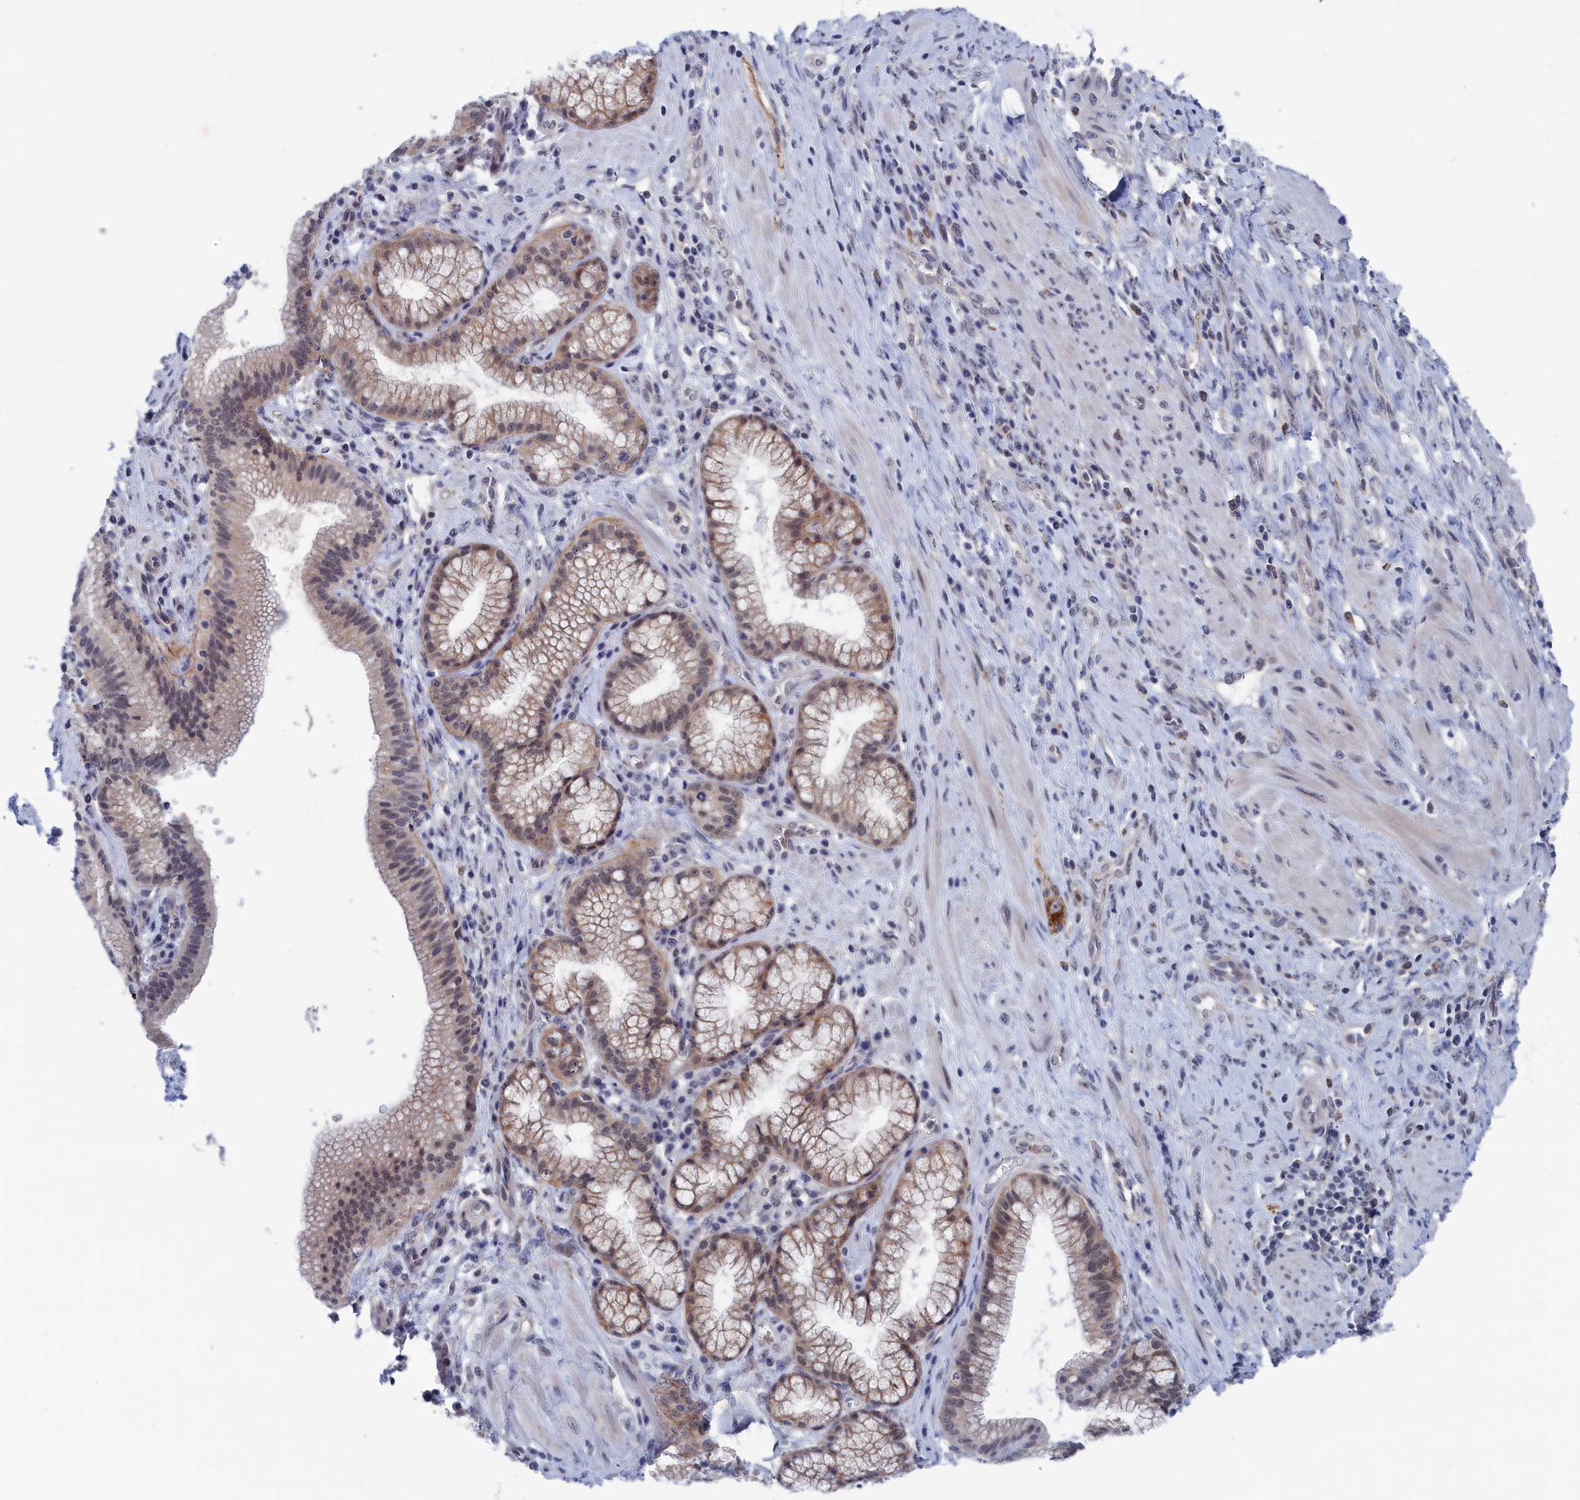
{"staining": {"intensity": "weak", "quantity": "25%-75%", "location": "cytoplasmic/membranous,nuclear"}, "tissue": "pancreatic cancer", "cell_type": "Tumor cells", "image_type": "cancer", "snomed": [{"axis": "morphology", "description": "Adenocarcinoma, NOS"}, {"axis": "topography", "description": "Pancreas"}], "caption": "Immunohistochemical staining of pancreatic cancer (adenocarcinoma) exhibits weak cytoplasmic/membranous and nuclear protein expression in approximately 25%-75% of tumor cells. Nuclei are stained in blue.", "gene": "MARCHF3", "patient": {"sex": "male", "age": 72}}